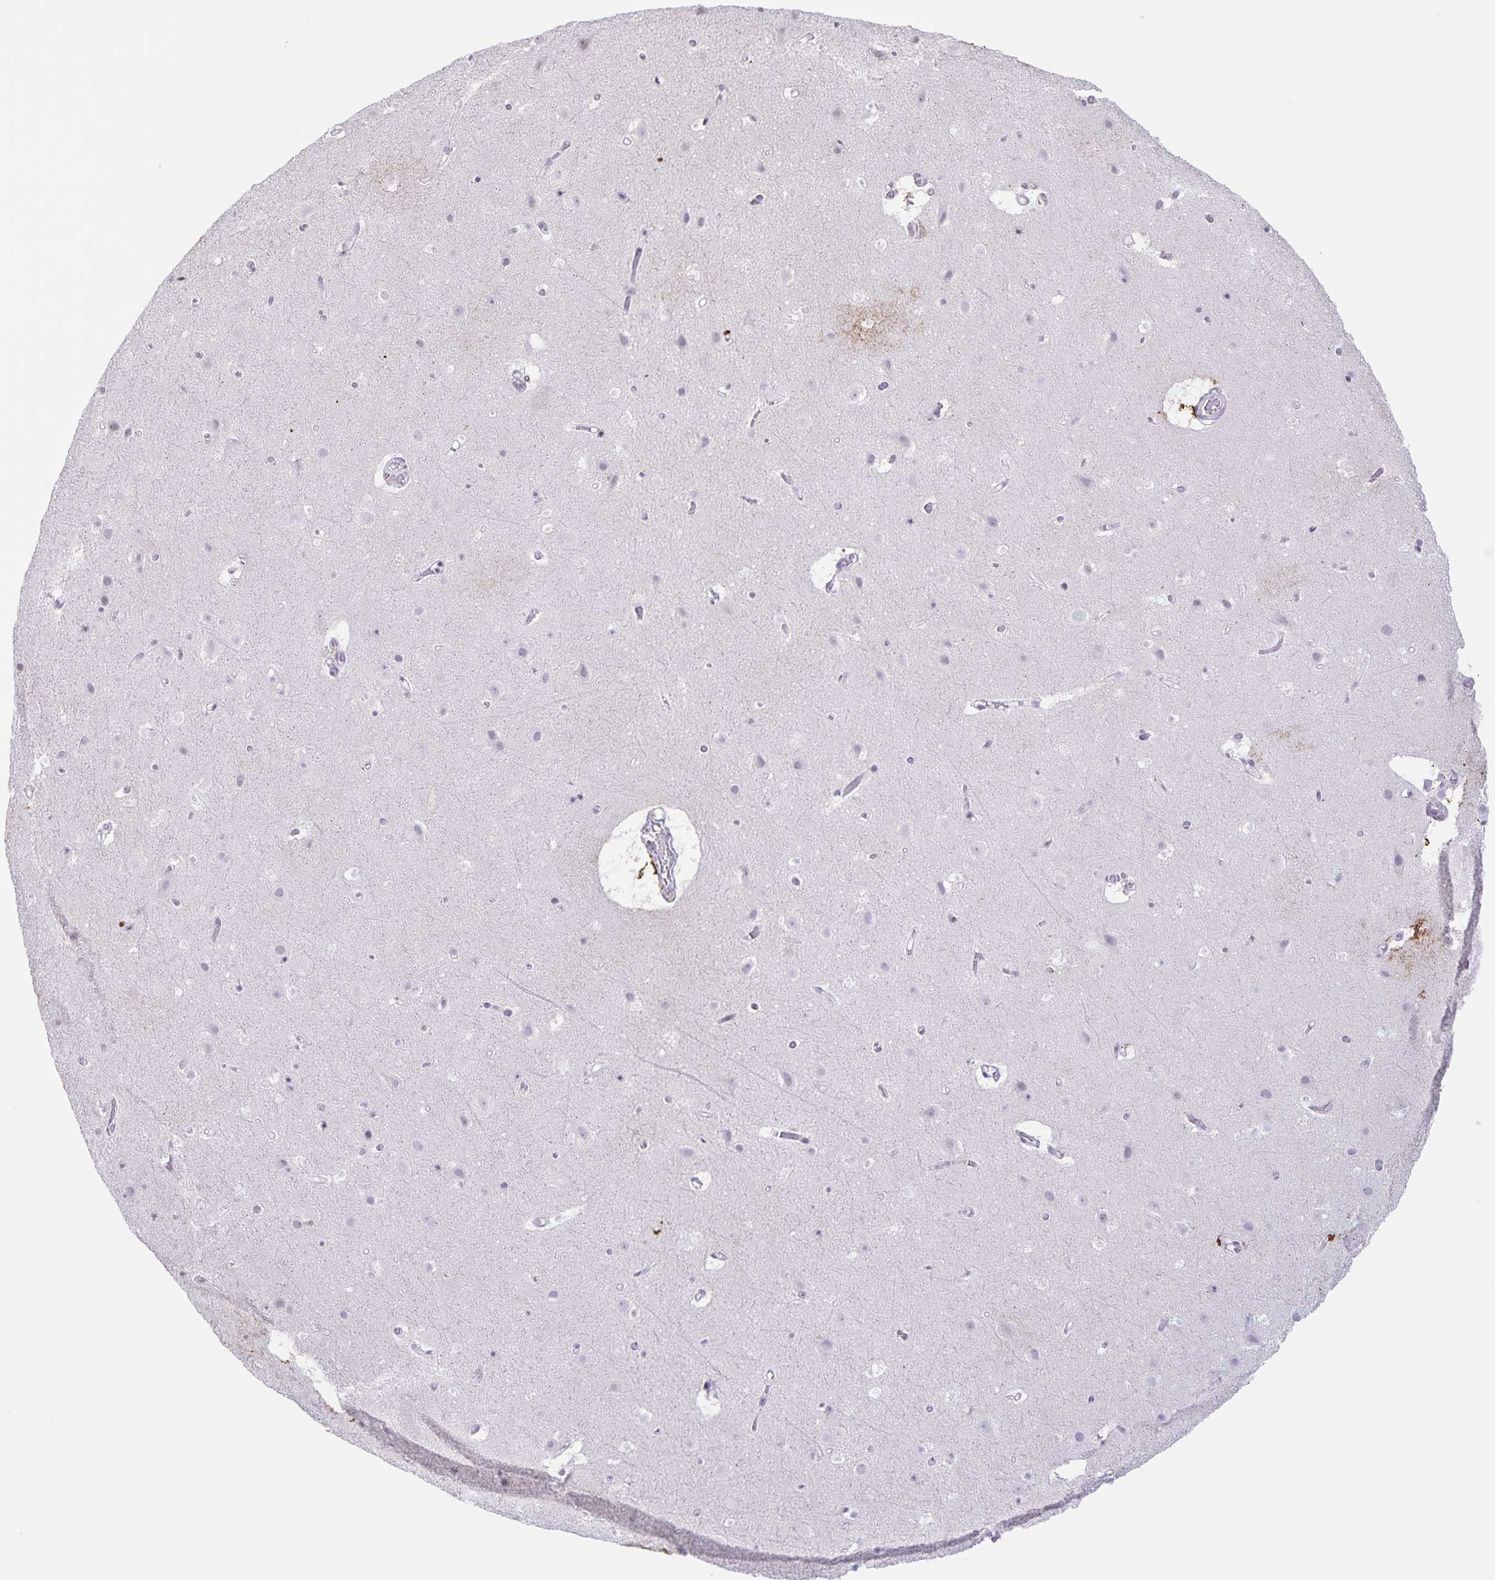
{"staining": {"intensity": "negative", "quantity": "none", "location": "none"}, "tissue": "cerebral cortex", "cell_type": "Endothelial cells", "image_type": "normal", "snomed": [{"axis": "morphology", "description": "Normal tissue, NOS"}, {"axis": "topography", "description": "Cerebral cortex"}], "caption": "This micrograph is of benign cerebral cortex stained with IHC to label a protein in brown with the nuclei are counter-stained blue. There is no positivity in endothelial cells.", "gene": "AQP4", "patient": {"sex": "female", "age": 42}}